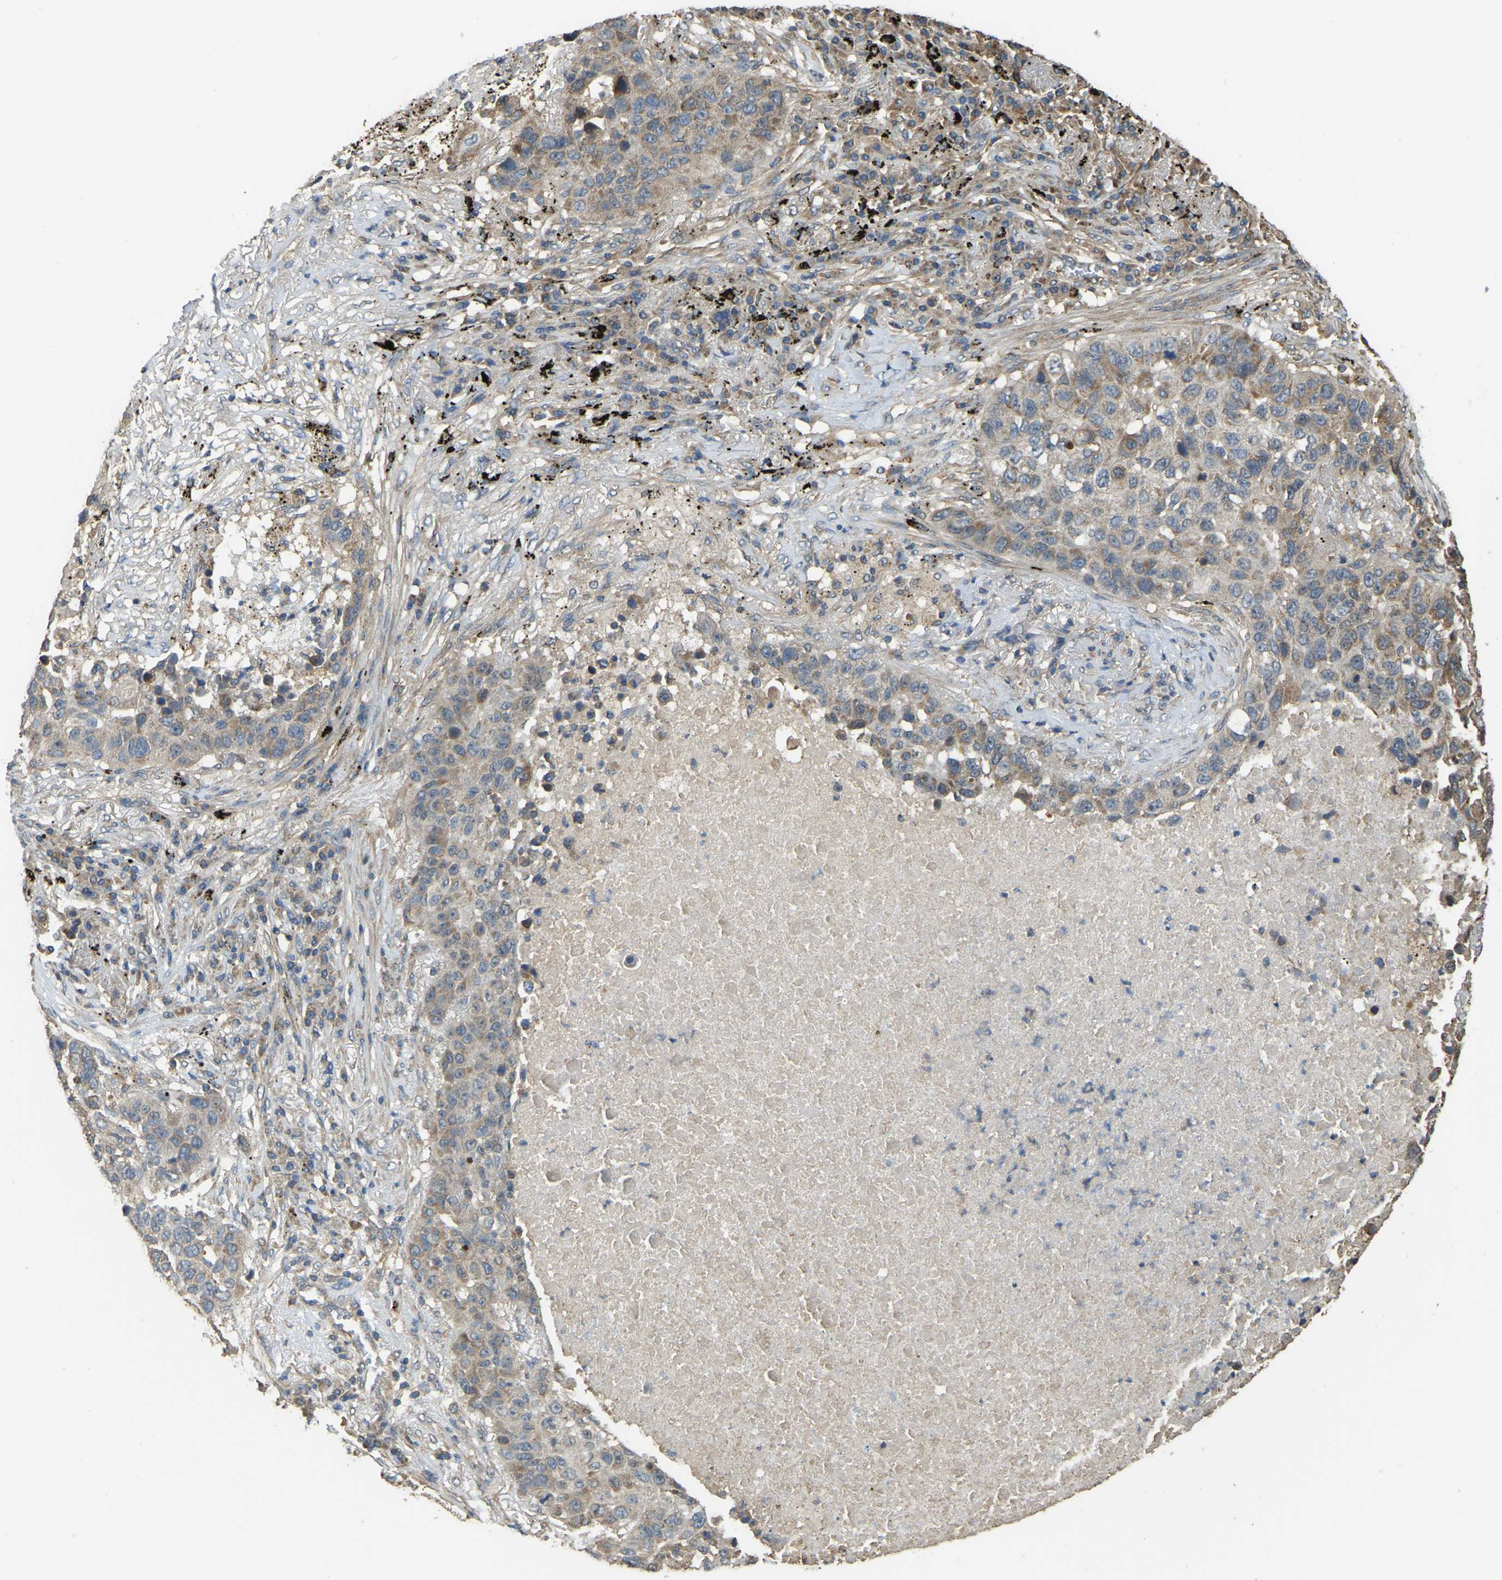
{"staining": {"intensity": "moderate", "quantity": ">75%", "location": "cytoplasmic/membranous"}, "tissue": "lung cancer", "cell_type": "Tumor cells", "image_type": "cancer", "snomed": [{"axis": "morphology", "description": "Squamous cell carcinoma, NOS"}, {"axis": "topography", "description": "Lung"}], "caption": "Immunohistochemistry (IHC) of human squamous cell carcinoma (lung) reveals medium levels of moderate cytoplasmic/membranous expression in about >75% of tumor cells.", "gene": "GNG2", "patient": {"sex": "male", "age": 57}}